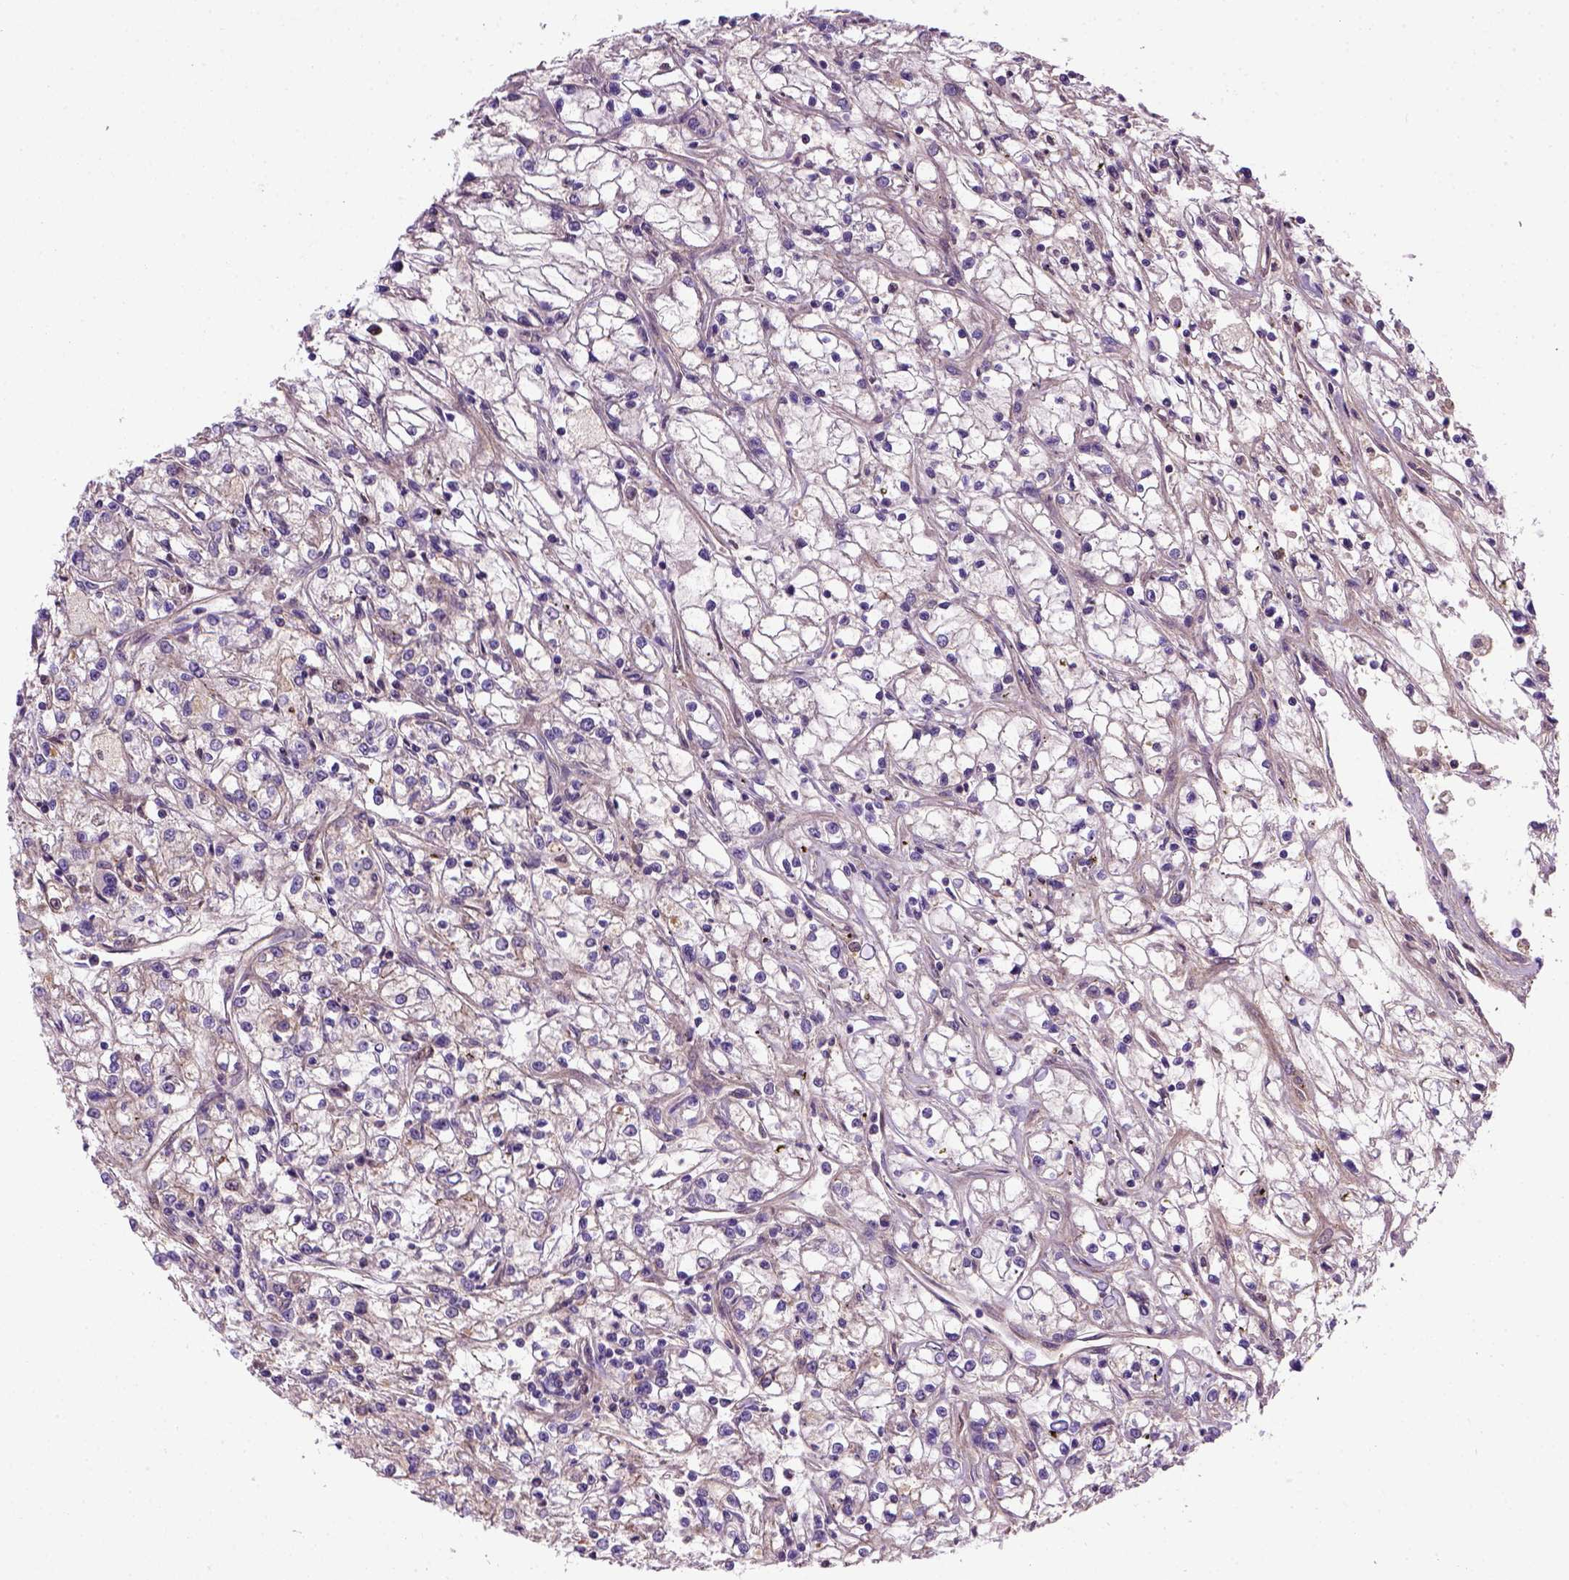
{"staining": {"intensity": "negative", "quantity": "none", "location": "none"}, "tissue": "renal cancer", "cell_type": "Tumor cells", "image_type": "cancer", "snomed": [{"axis": "morphology", "description": "Adenocarcinoma, NOS"}, {"axis": "topography", "description": "Kidney"}], "caption": "Immunohistochemistry image of neoplastic tissue: renal cancer (adenocarcinoma) stained with DAB (3,3'-diaminobenzidine) demonstrates no significant protein positivity in tumor cells. The staining was performed using DAB to visualize the protein expression in brown, while the nuclei were stained in blue with hematoxylin (Magnification: 20x).", "gene": "CDH1", "patient": {"sex": "female", "age": 59}}